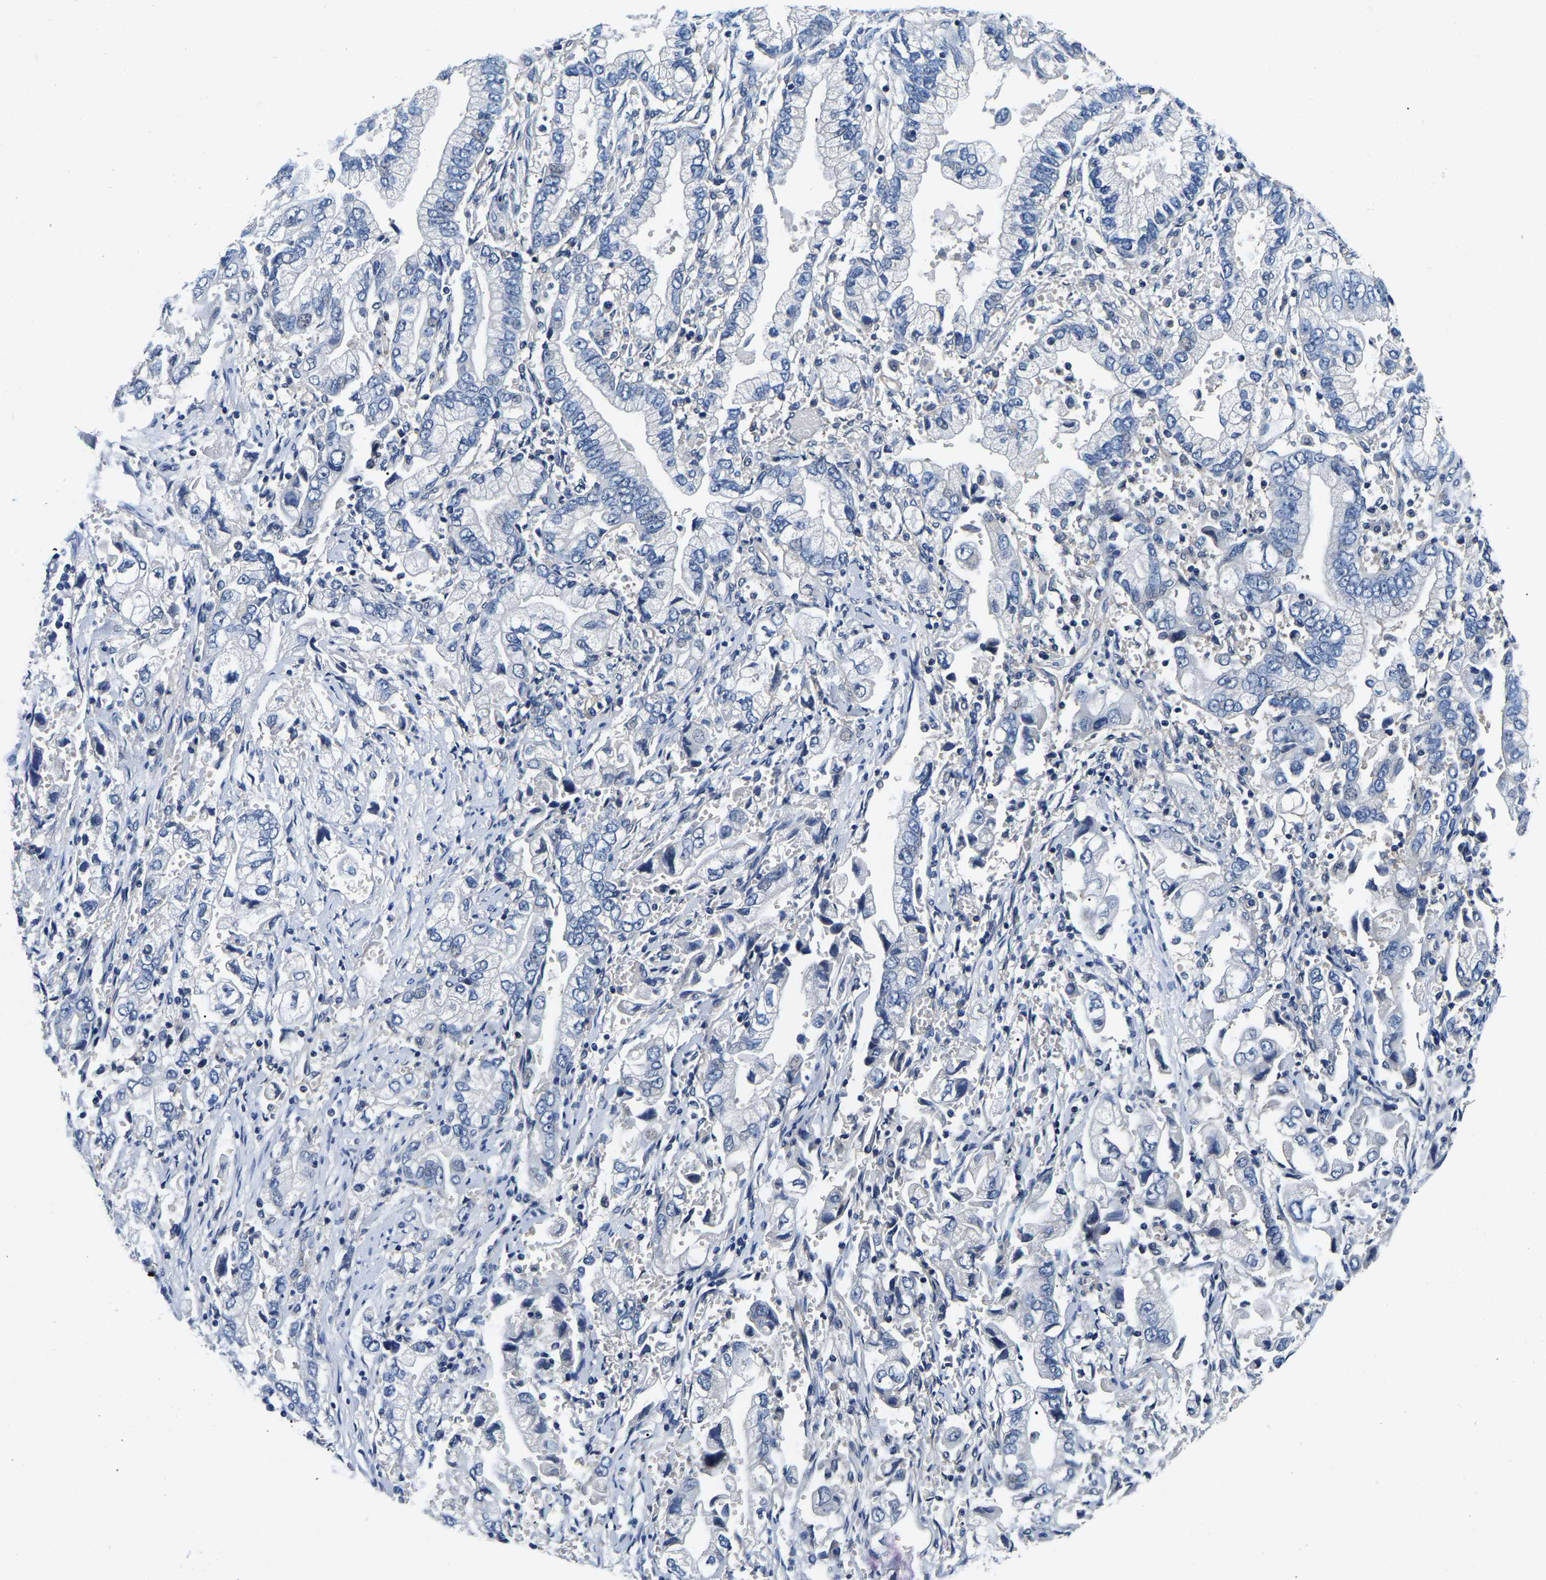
{"staining": {"intensity": "negative", "quantity": "none", "location": "none"}, "tissue": "stomach cancer", "cell_type": "Tumor cells", "image_type": "cancer", "snomed": [{"axis": "morphology", "description": "Normal tissue, NOS"}, {"axis": "morphology", "description": "Adenocarcinoma, NOS"}, {"axis": "topography", "description": "Stomach"}], "caption": "Adenocarcinoma (stomach) stained for a protein using immunohistochemistry shows no expression tumor cells.", "gene": "SH3GLB1", "patient": {"sex": "male", "age": 62}}